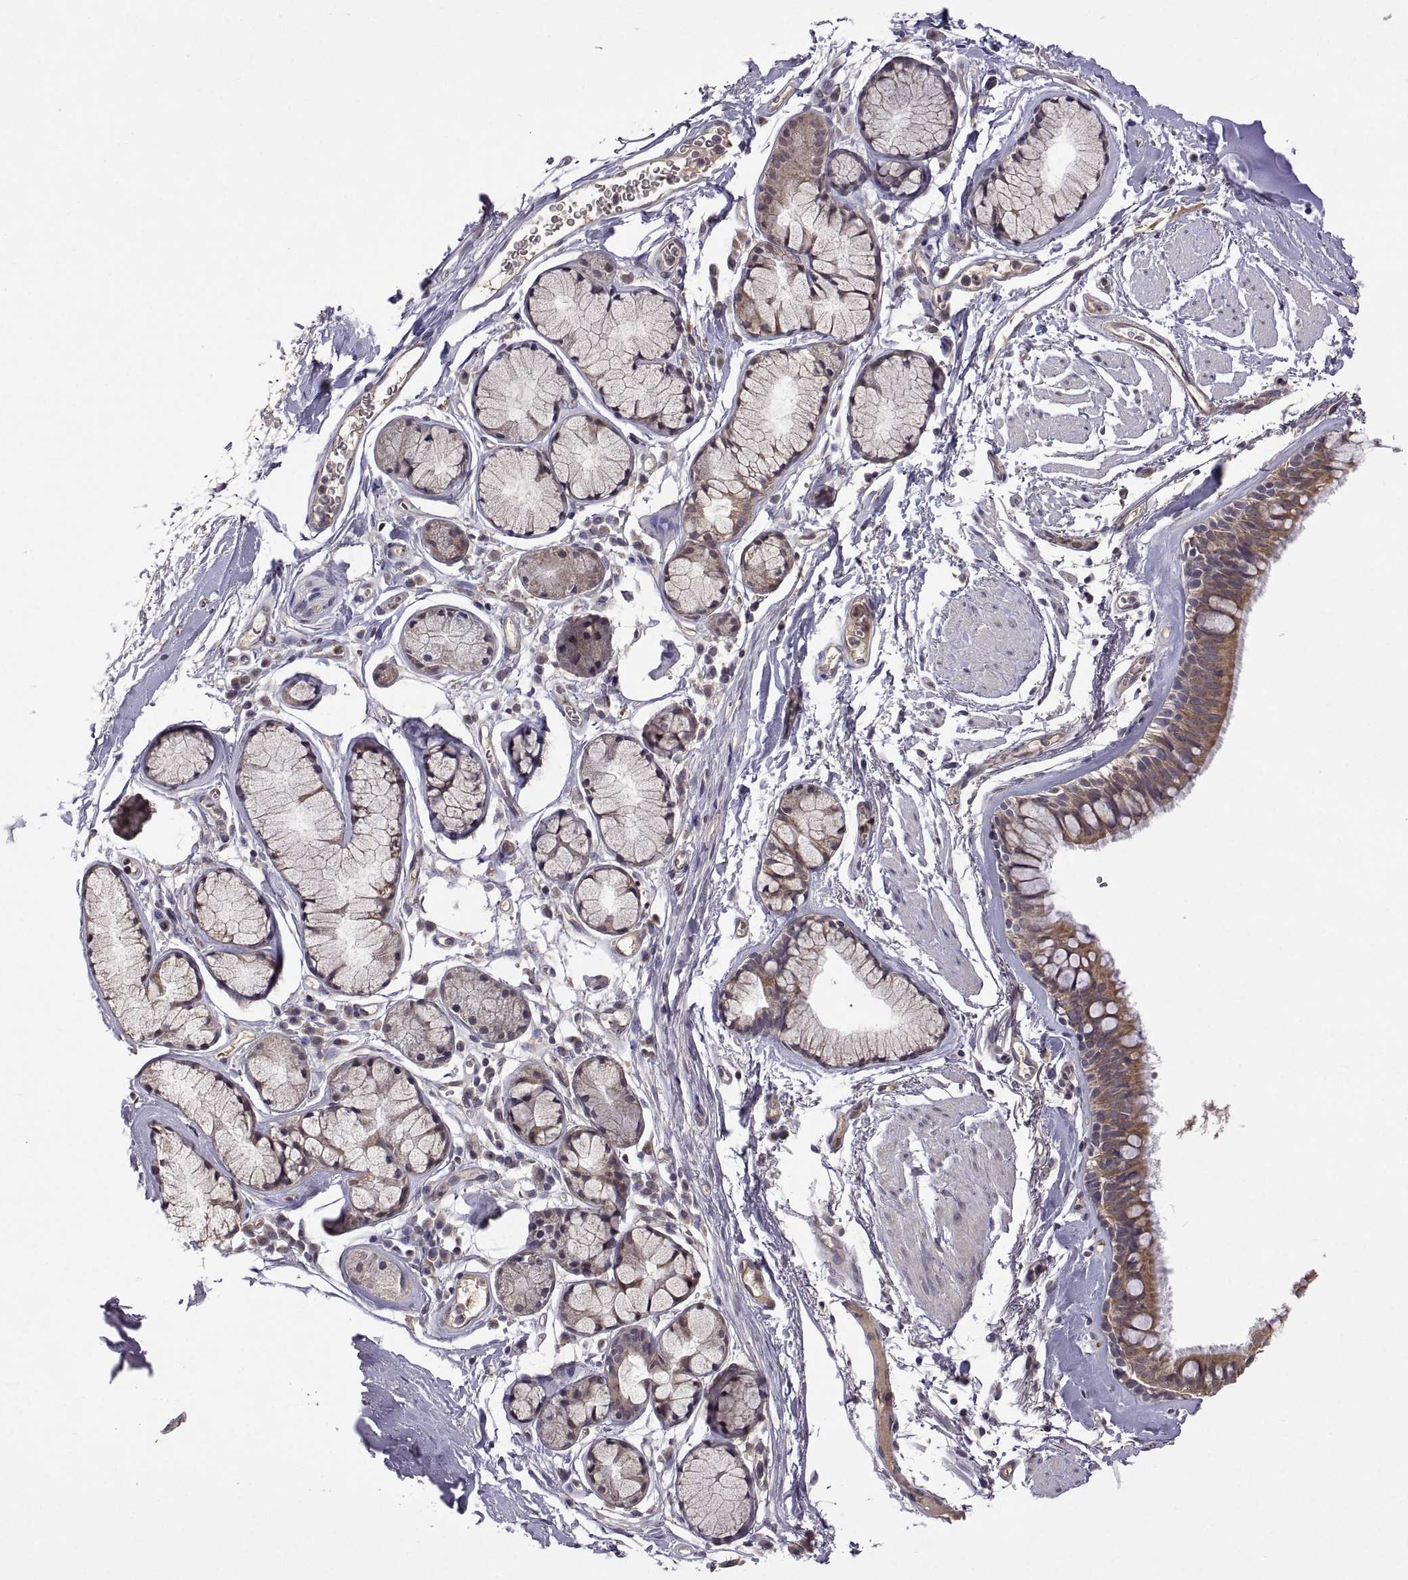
{"staining": {"intensity": "moderate", "quantity": "25%-75%", "location": "cytoplasmic/membranous"}, "tissue": "bronchus", "cell_type": "Respiratory epithelial cells", "image_type": "normal", "snomed": [{"axis": "morphology", "description": "Normal tissue, NOS"}, {"axis": "morphology", "description": "Squamous cell carcinoma, NOS"}, {"axis": "topography", "description": "Cartilage tissue"}, {"axis": "topography", "description": "Bronchus"}], "caption": "DAB immunohistochemical staining of unremarkable human bronchus displays moderate cytoplasmic/membranous protein positivity in approximately 25%-75% of respiratory epithelial cells.", "gene": "LAMA1", "patient": {"sex": "male", "age": 72}}